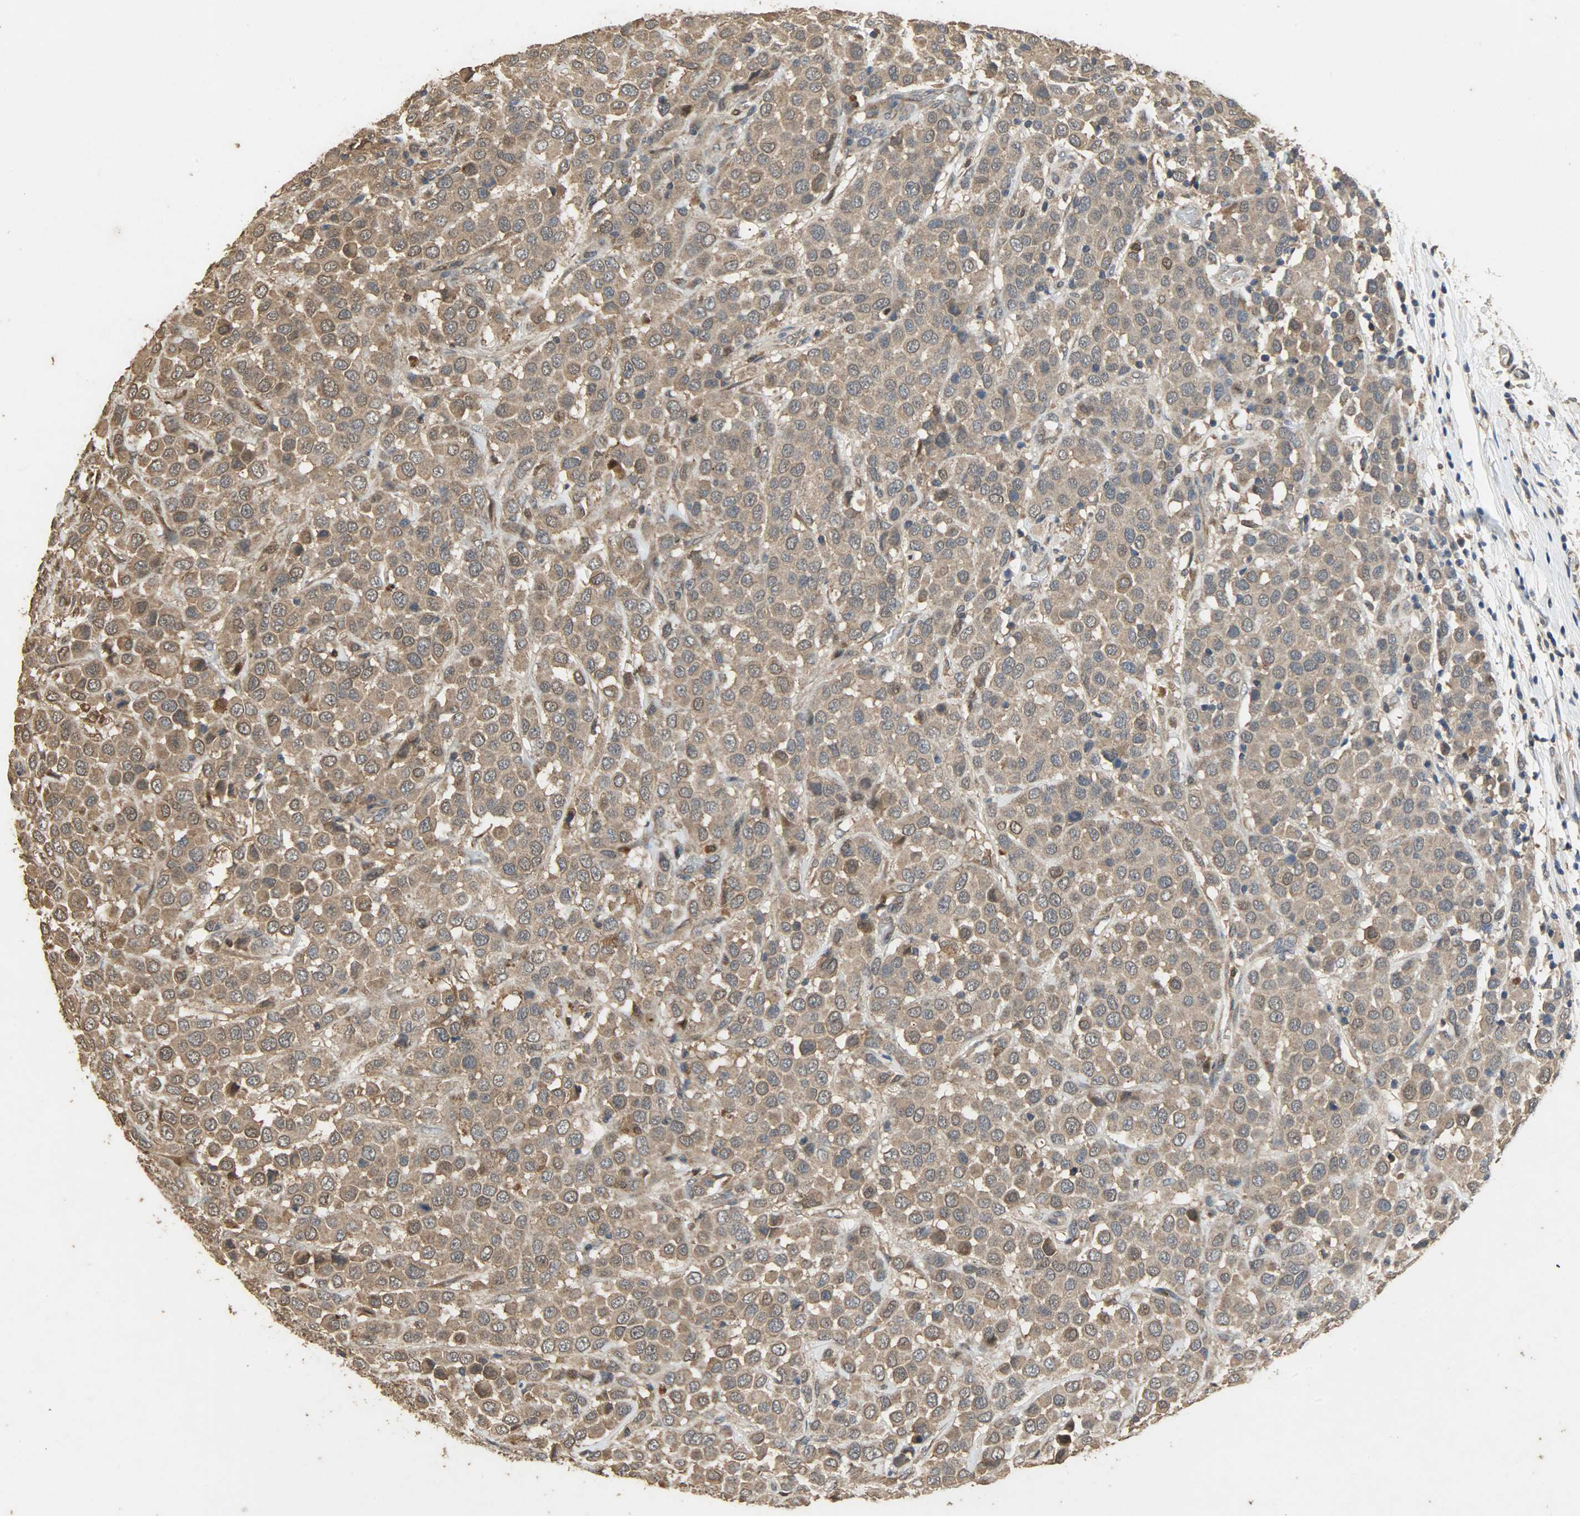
{"staining": {"intensity": "moderate", "quantity": ">75%", "location": "cytoplasmic/membranous"}, "tissue": "breast cancer", "cell_type": "Tumor cells", "image_type": "cancer", "snomed": [{"axis": "morphology", "description": "Duct carcinoma"}, {"axis": "topography", "description": "Breast"}], "caption": "Brown immunohistochemical staining in human invasive ductal carcinoma (breast) displays moderate cytoplasmic/membranous staining in about >75% of tumor cells.", "gene": "CDKN2C", "patient": {"sex": "female", "age": 61}}